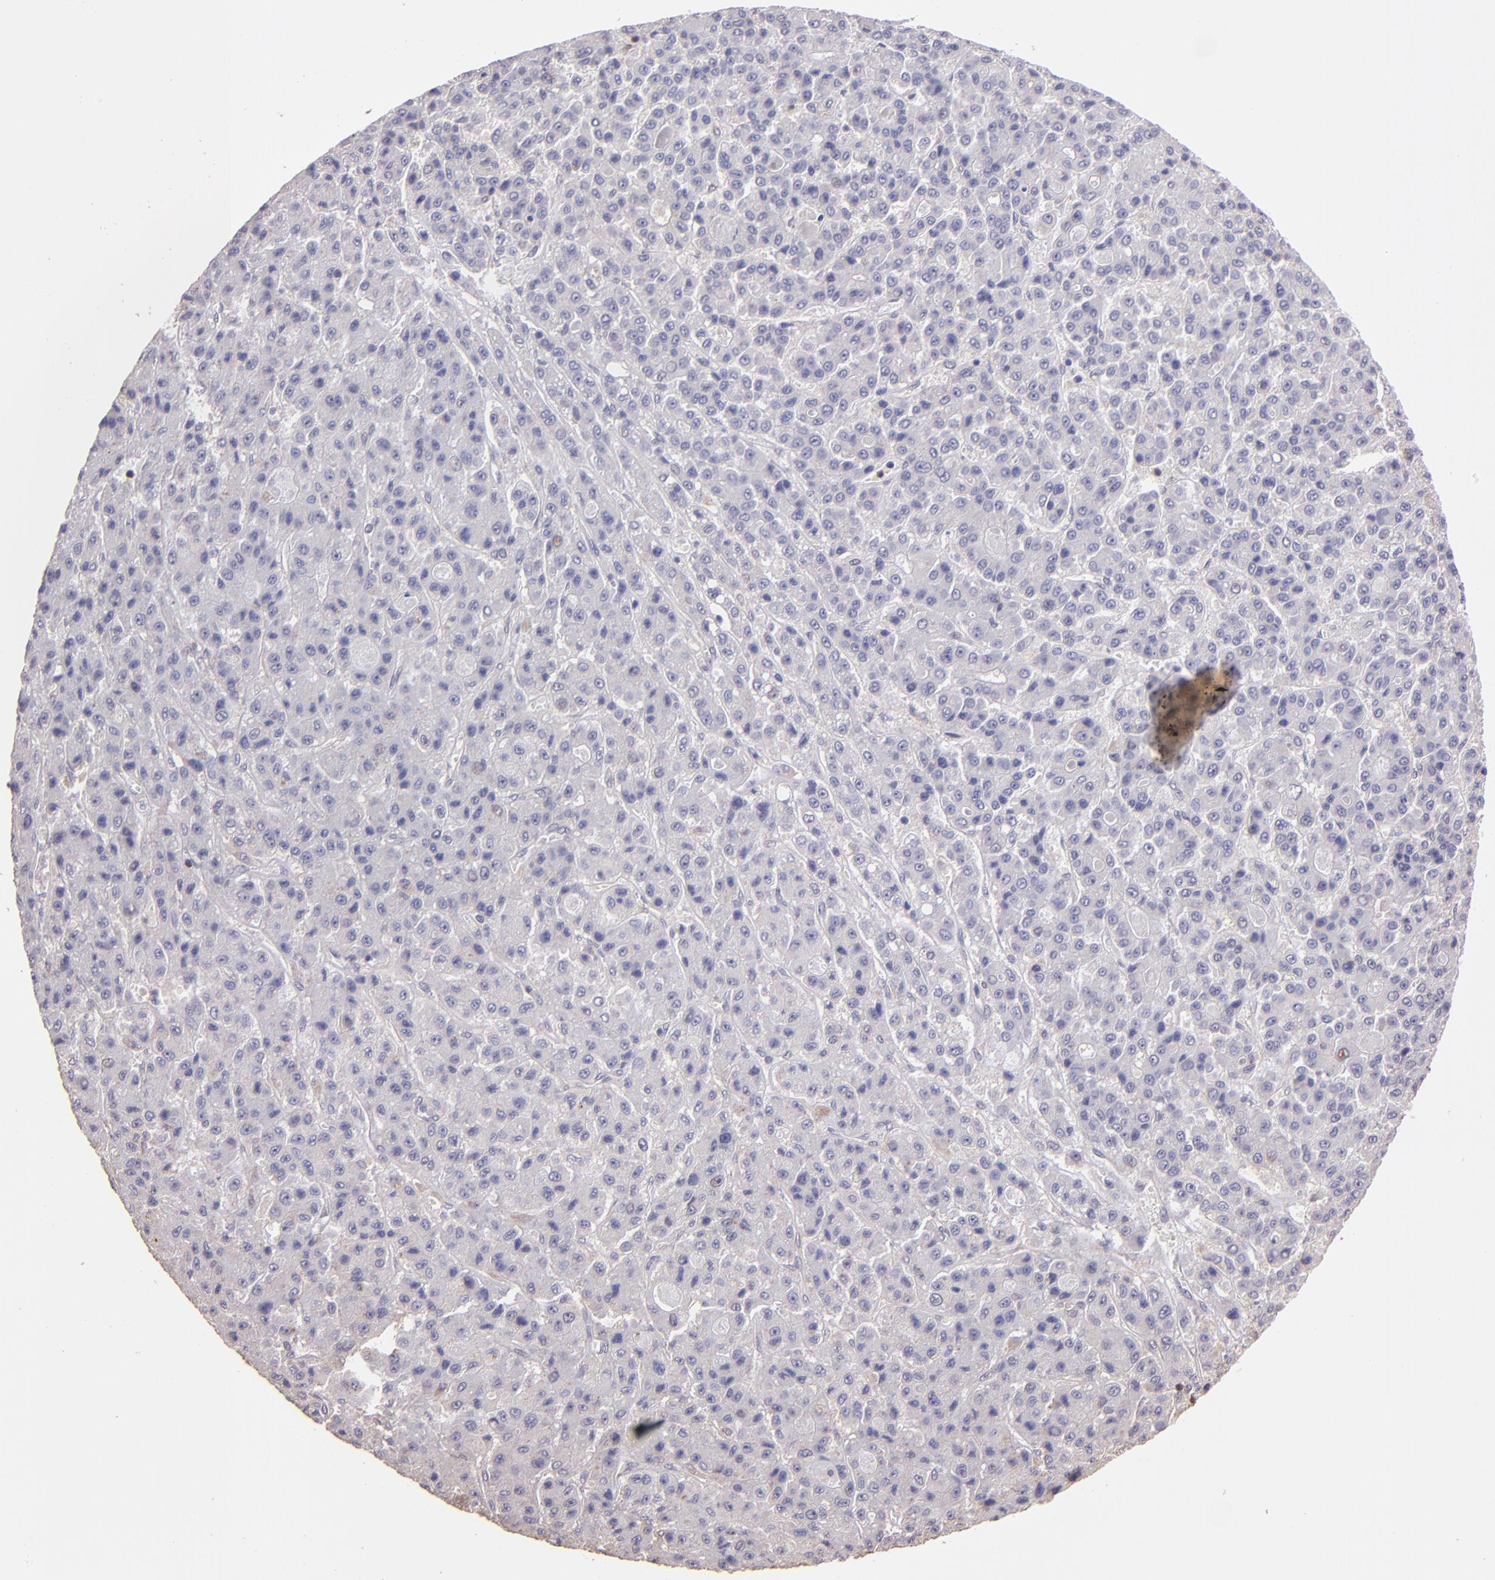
{"staining": {"intensity": "negative", "quantity": "none", "location": "none"}, "tissue": "liver cancer", "cell_type": "Tumor cells", "image_type": "cancer", "snomed": [{"axis": "morphology", "description": "Carcinoma, Hepatocellular, NOS"}, {"axis": "topography", "description": "Liver"}], "caption": "This is a micrograph of immunohistochemistry (IHC) staining of hepatocellular carcinoma (liver), which shows no expression in tumor cells.", "gene": "PAPPA", "patient": {"sex": "male", "age": 70}}